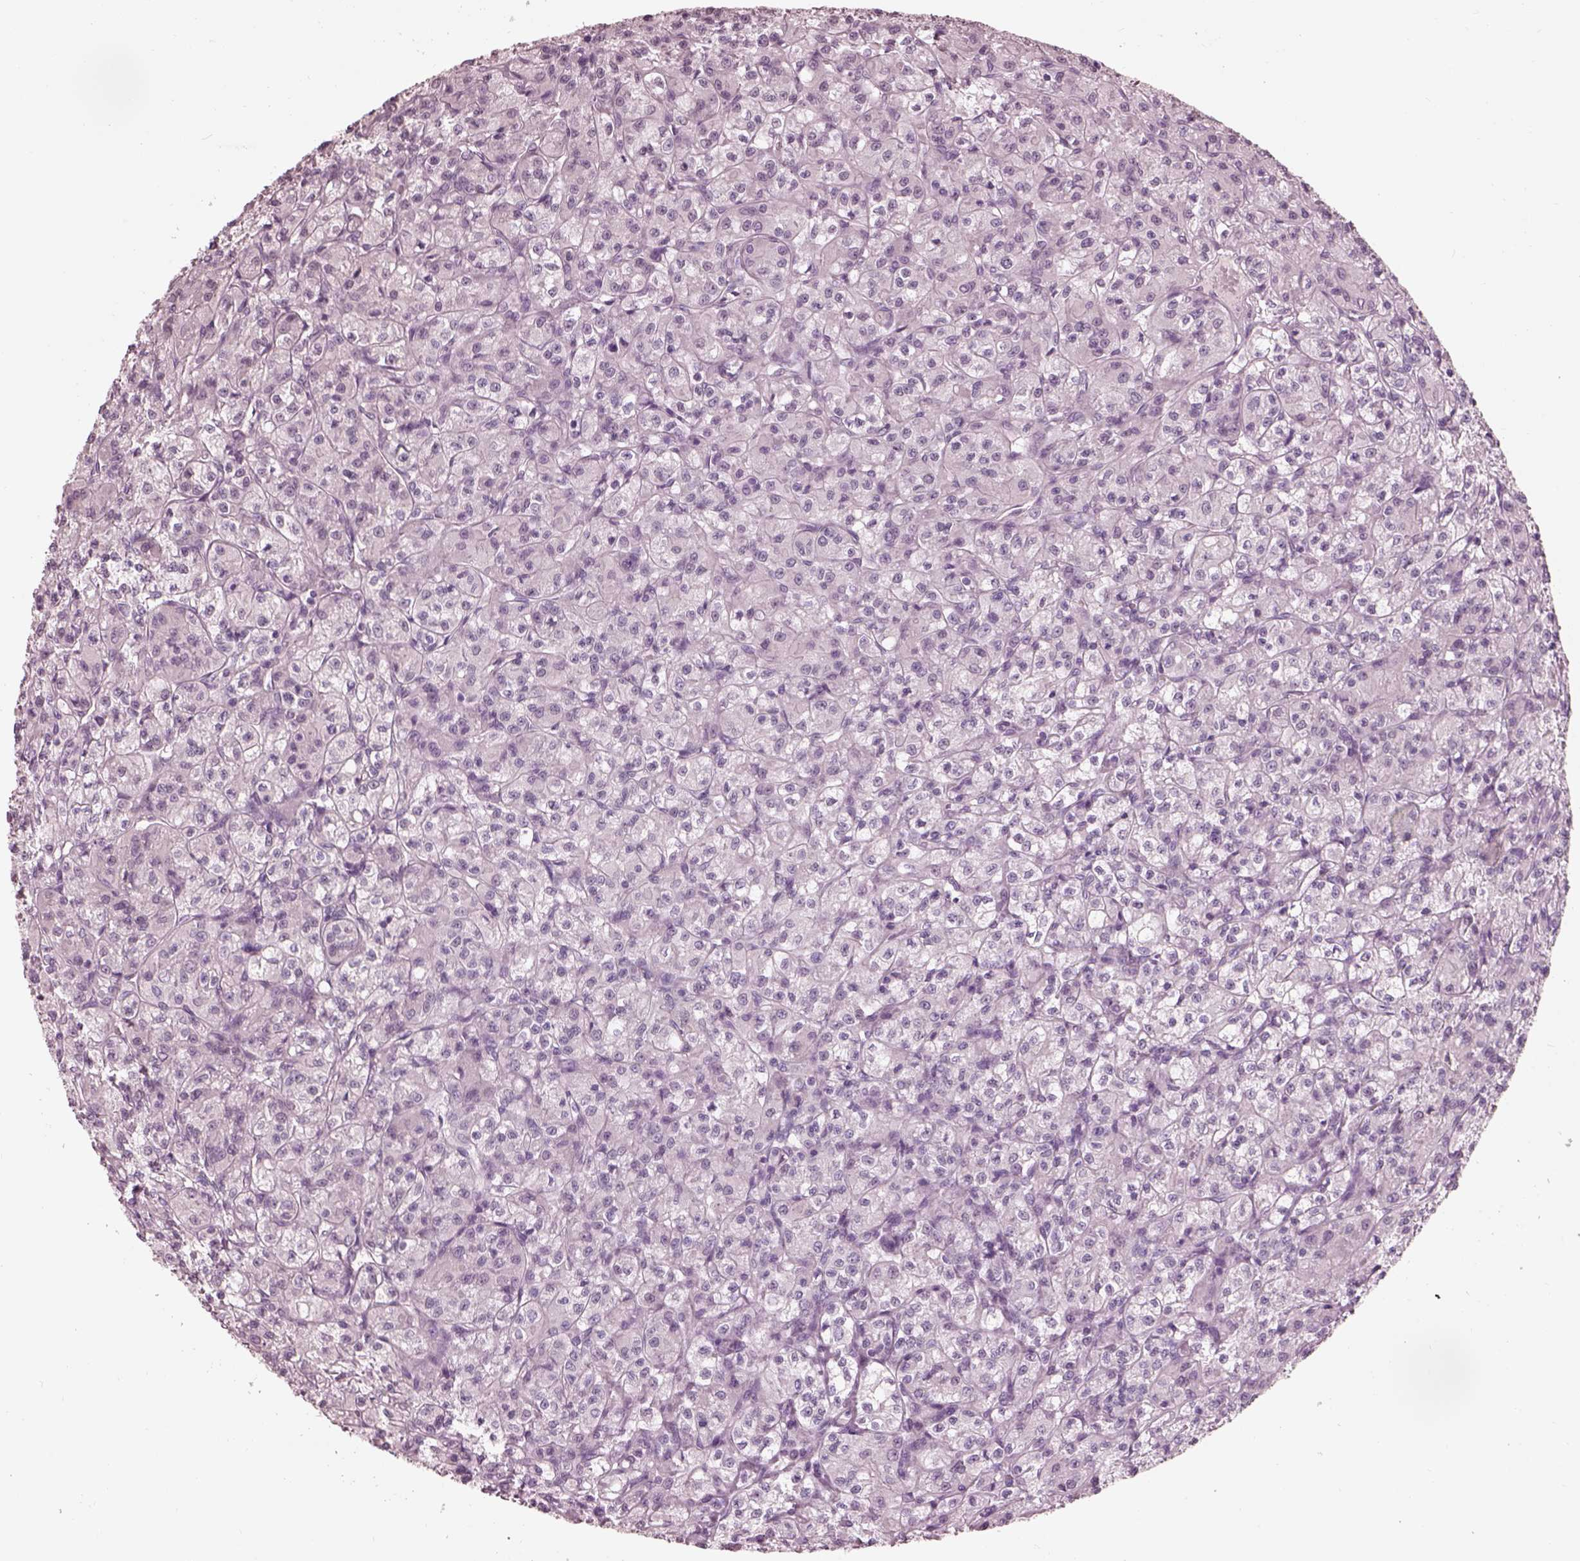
{"staining": {"intensity": "negative", "quantity": "none", "location": "none"}, "tissue": "renal cancer", "cell_type": "Tumor cells", "image_type": "cancer", "snomed": [{"axis": "morphology", "description": "Adenocarcinoma, NOS"}, {"axis": "topography", "description": "Kidney"}], "caption": "Renal cancer stained for a protein using immunohistochemistry demonstrates no expression tumor cells.", "gene": "GARIN4", "patient": {"sex": "female", "age": 70}}